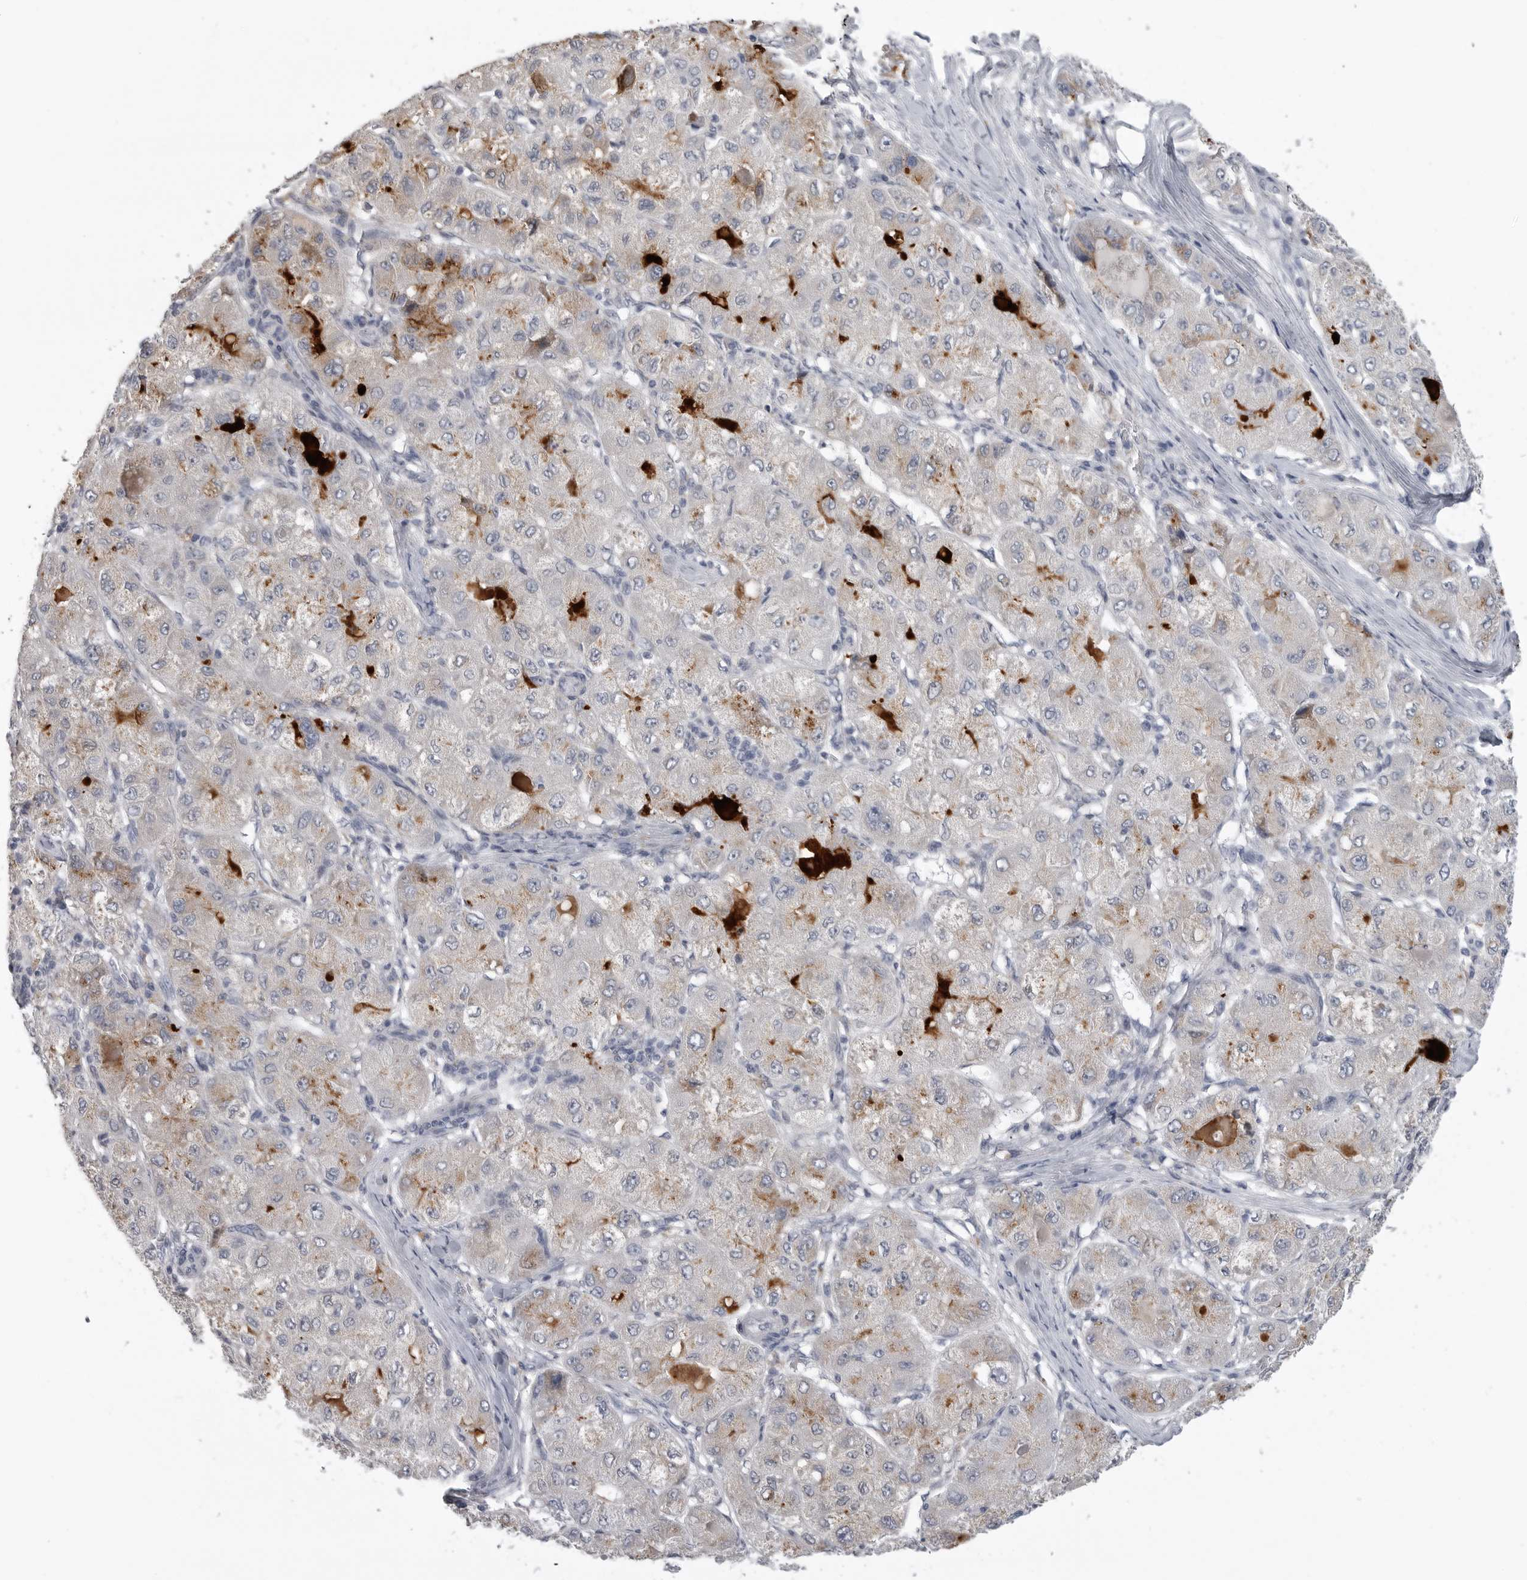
{"staining": {"intensity": "weak", "quantity": "<25%", "location": "cytoplasmic/membranous"}, "tissue": "liver cancer", "cell_type": "Tumor cells", "image_type": "cancer", "snomed": [{"axis": "morphology", "description": "Carcinoma, Hepatocellular, NOS"}, {"axis": "topography", "description": "Liver"}], "caption": "Immunohistochemical staining of liver hepatocellular carcinoma reveals no significant staining in tumor cells.", "gene": "SERPING1", "patient": {"sex": "male", "age": 80}}